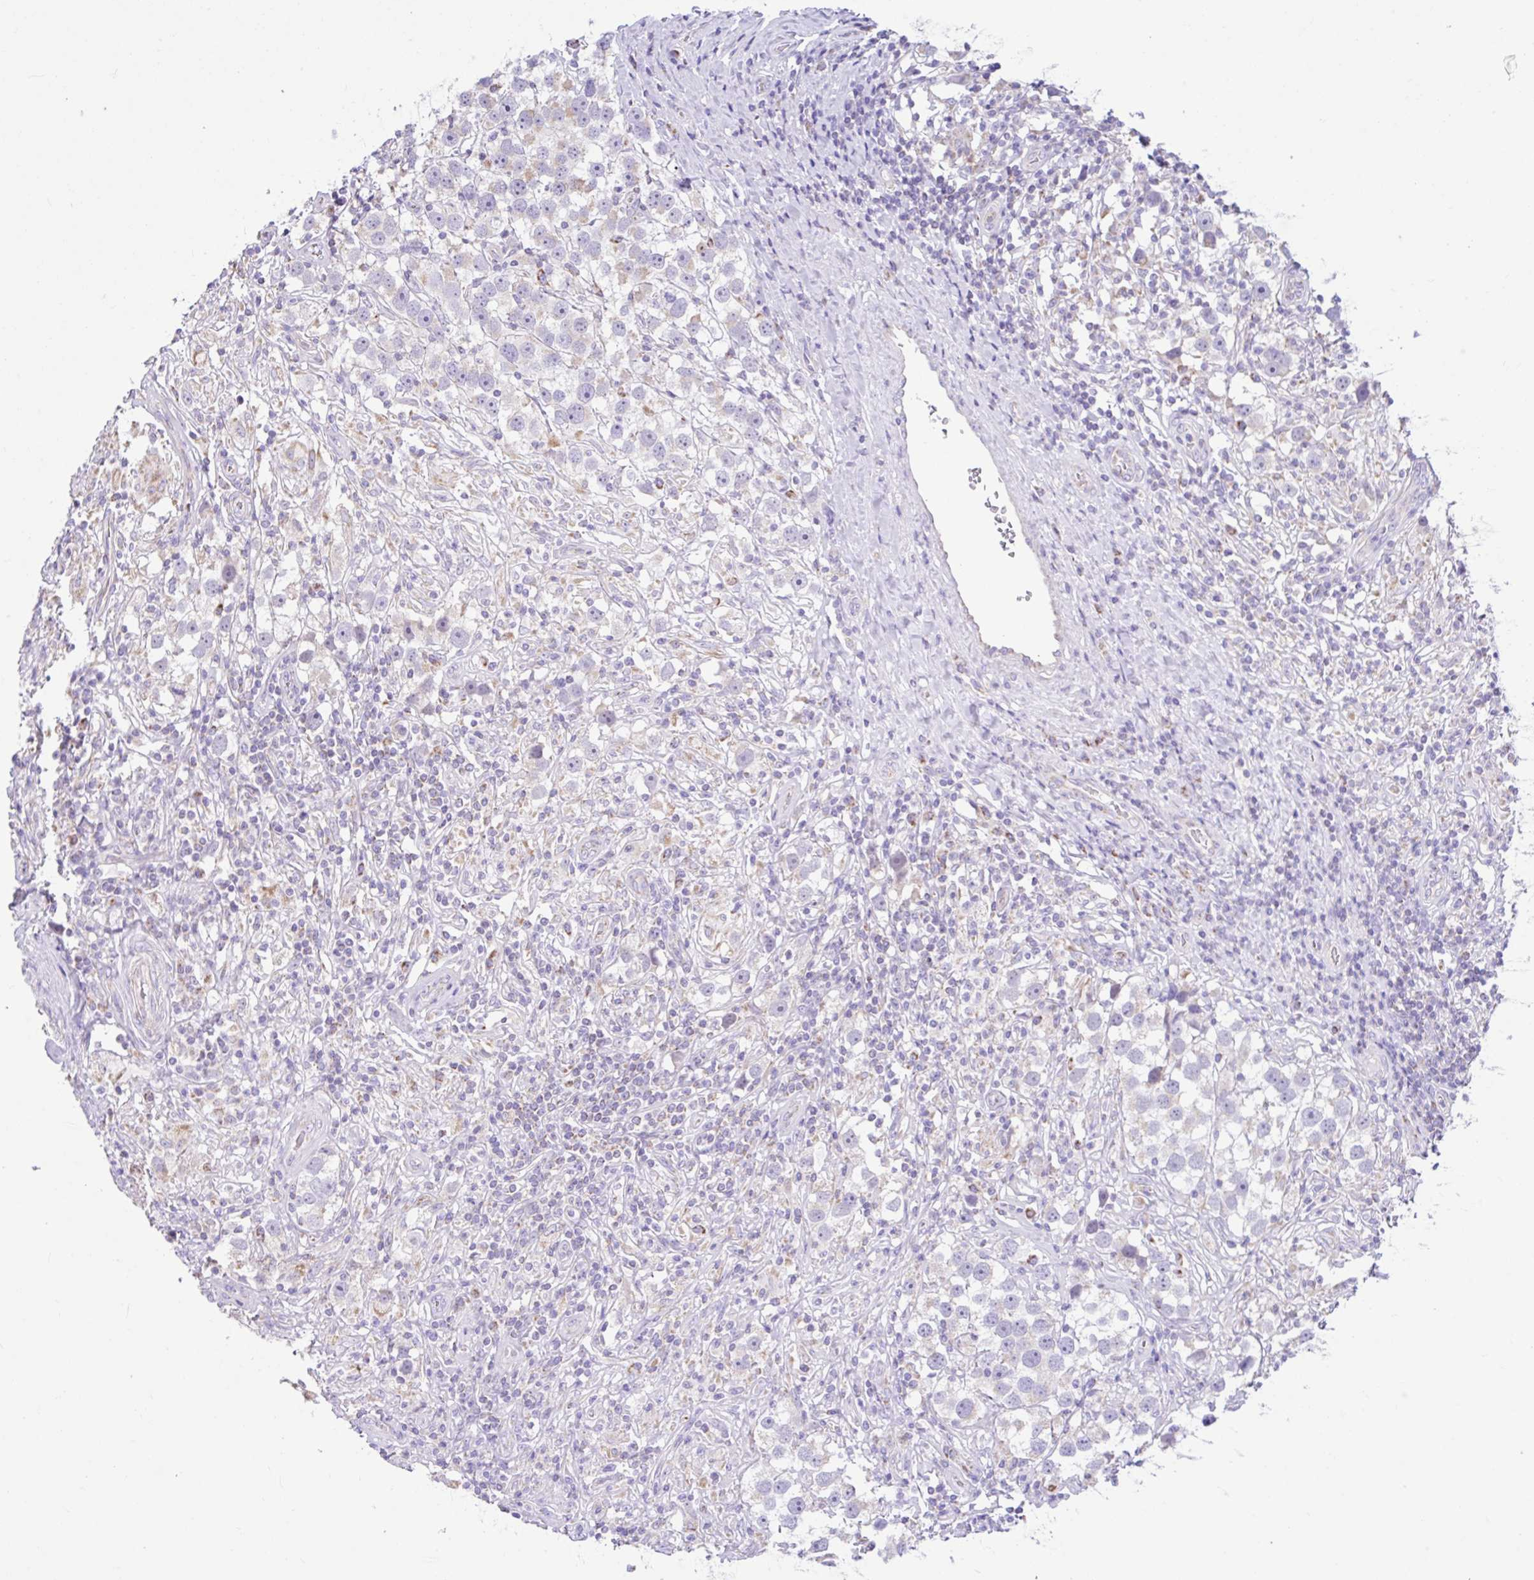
{"staining": {"intensity": "negative", "quantity": "none", "location": "none"}, "tissue": "testis cancer", "cell_type": "Tumor cells", "image_type": "cancer", "snomed": [{"axis": "morphology", "description": "Seminoma, NOS"}, {"axis": "topography", "description": "Testis"}], "caption": "Human testis seminoma stained for a protein using immunohistochemistry reveals no expression in tumor cells.", "gene": "NDUFS2", "patient": {"sex": "male", "age": 49}}